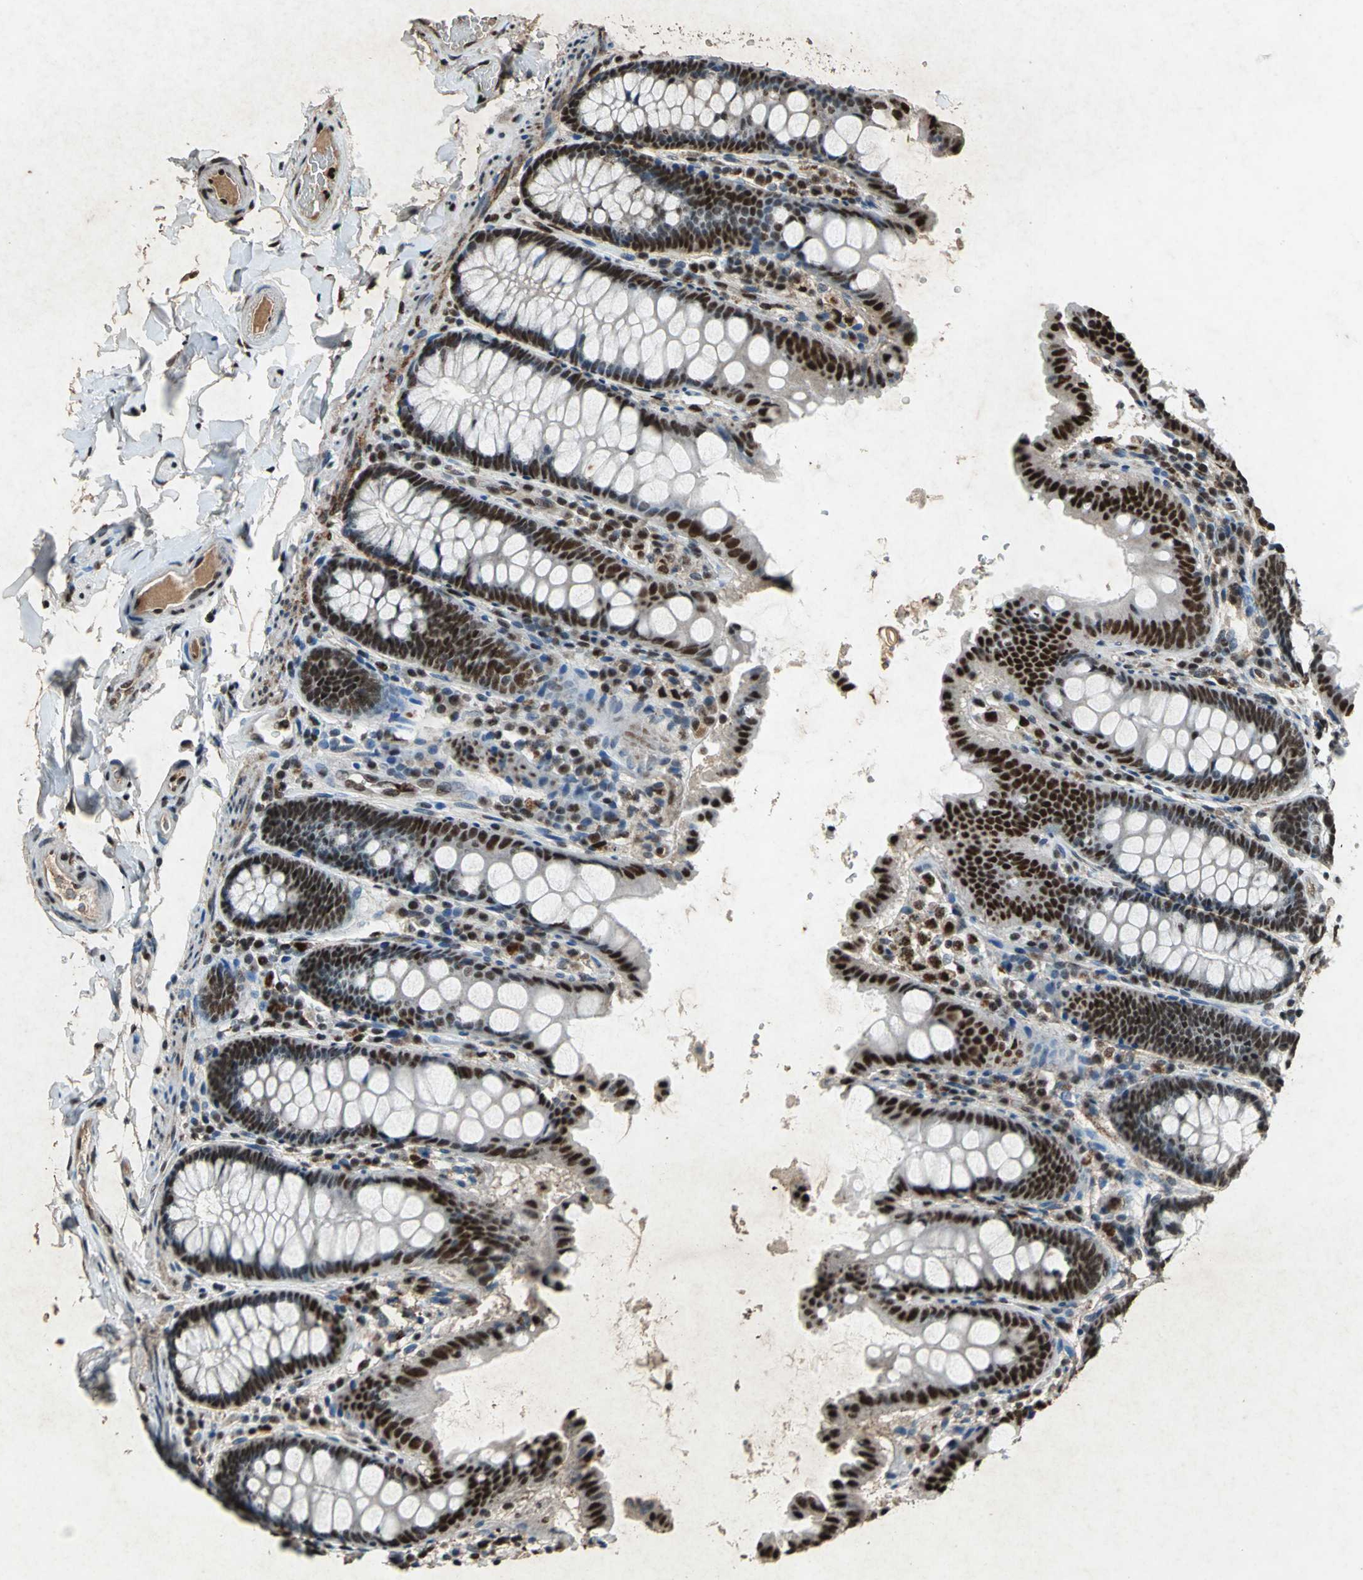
{"staining": {"intensity": "strong", "quantity": ">75%", "location": "nuclear"}, "tissue": "colon", "cell_type": "Endothelial cells", "image_type": "normal", "snomed": [{"axis": "morphology", "description": "Normal tissue, NOS"}, {"axis": "topography", "description": "Colon"}], "caption": "Benign colon shows strong nuclear expression in approximately >75% of endothelial cells.", "gene": "ANP32A", "patient": {"sex": "female", "age": 61}}